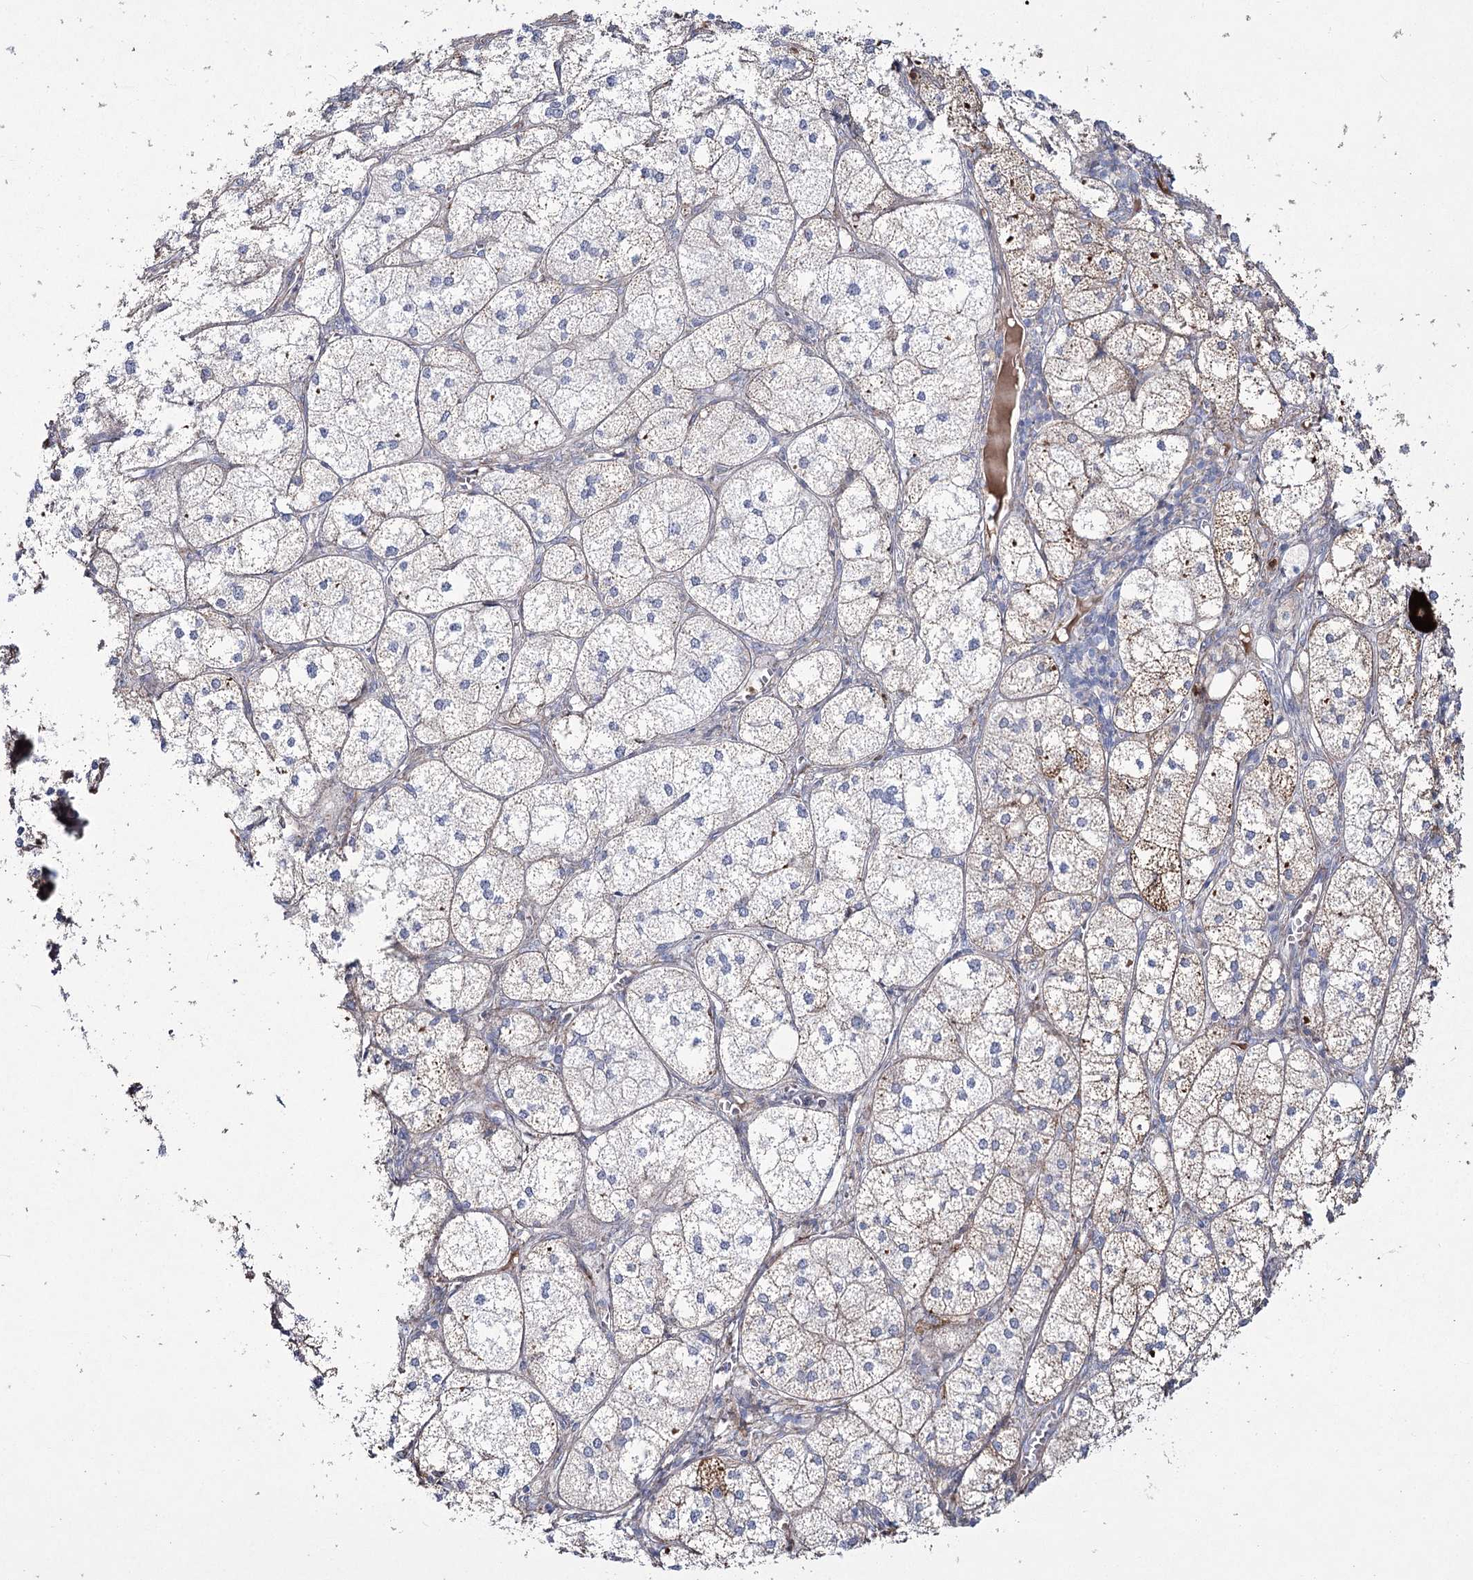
{"staining": {"intensity": "moderate", "quantity": "<25%", "location": "cytoplasmic/membranous"}, "tissue": "adrenal gland", "cell_type": "Glandular cells", "image_type": "normal", "snomed": [{"axis": "morphology", "description": "Normal tissue, NOS"}, {"axis": "topography", "description": "Adrenal gland"}], "caption": "Moderate cytoplasmic/membranous protein positivity is seen in approximately <25% of glandular cells in adrenal gland.", "gene": "ME3", "patient": {"sex": "female", "age": 61}}